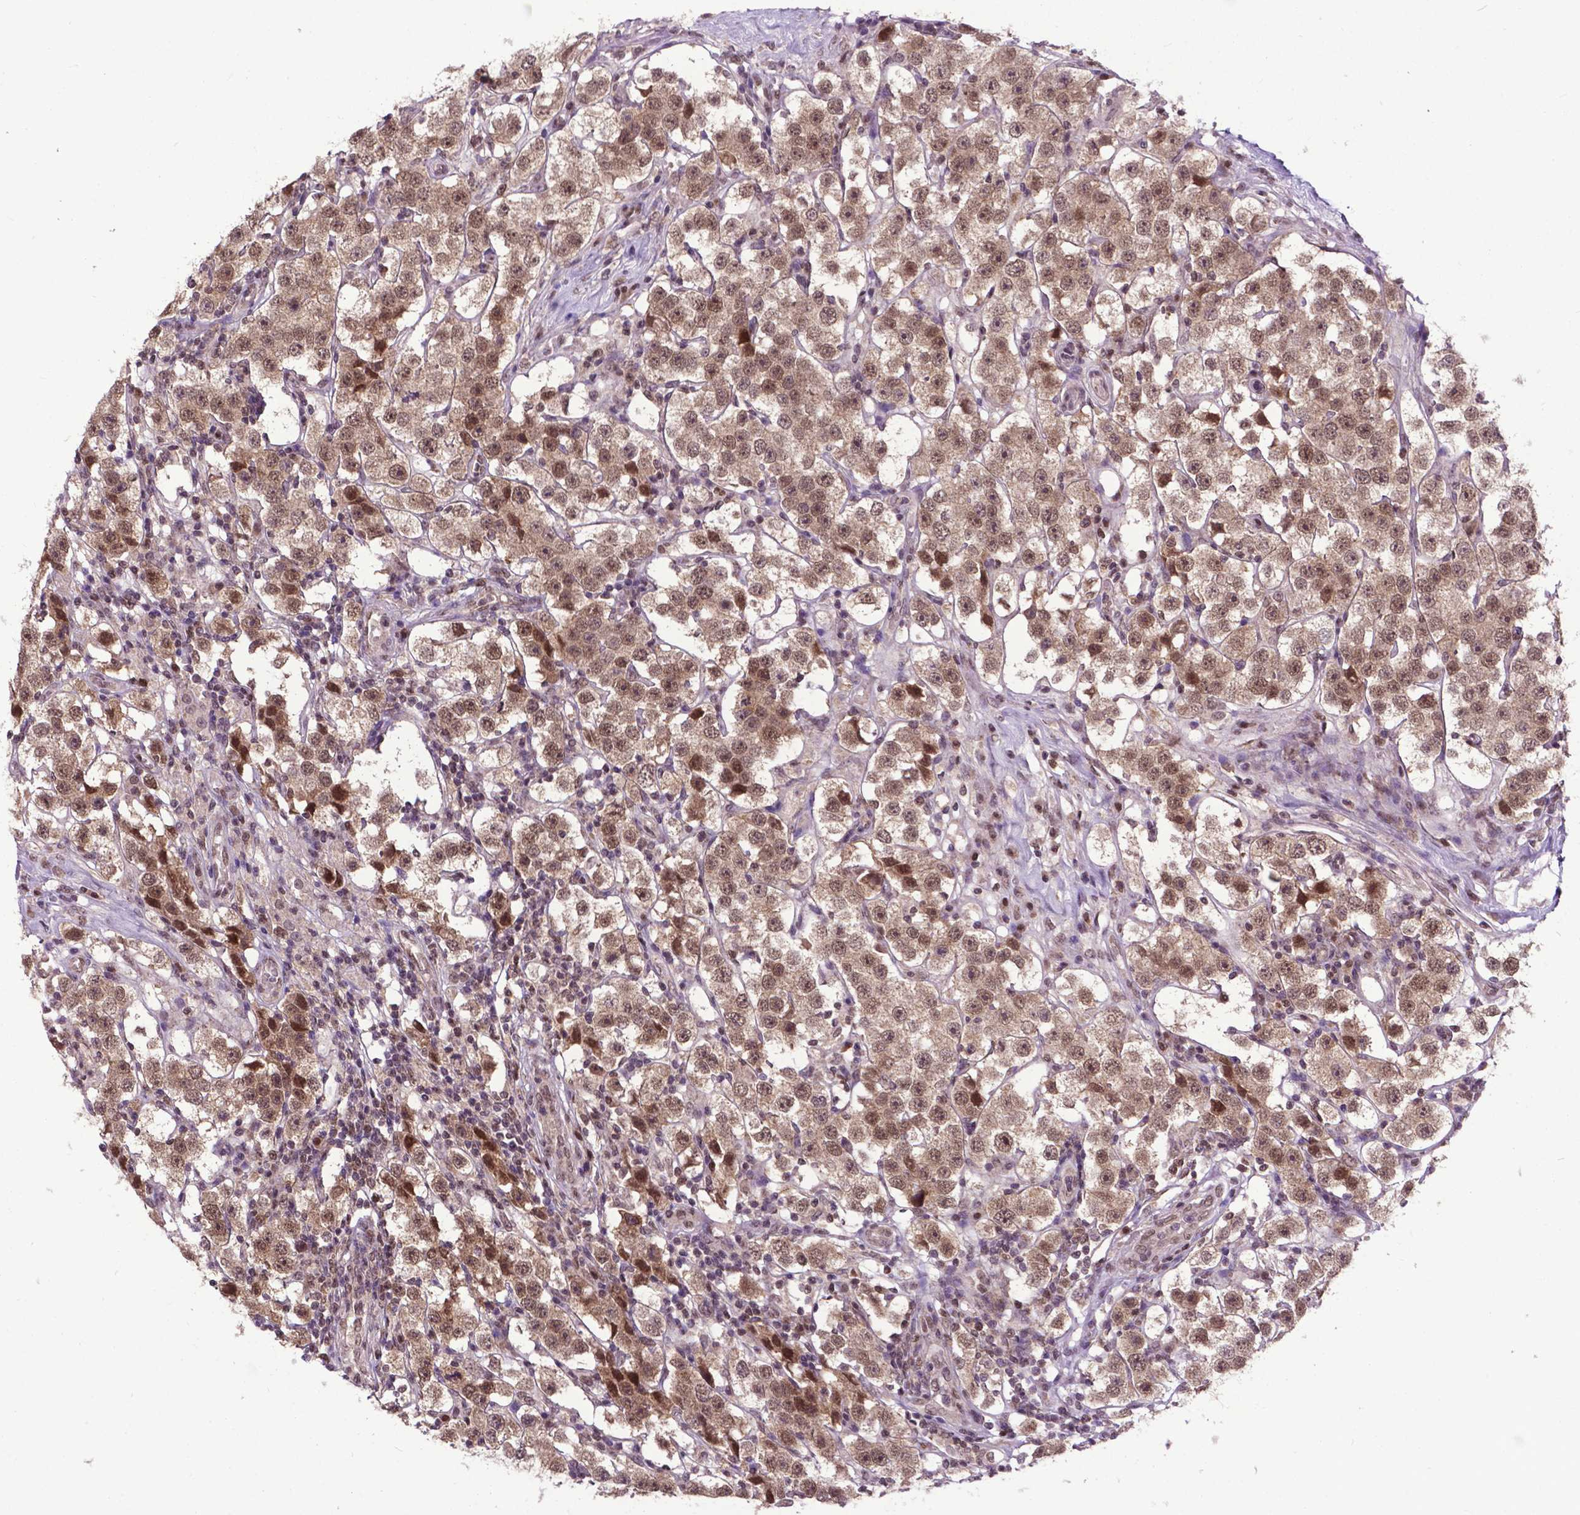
{"staining": {"intensity": "moderate", "quantity": ">75%", "location": "cytoplasmic/membranous,nuclear"}, "tissue": "testis cancer", "cell_type": "Tumor cells", "image_type": "cancer", "snomed": [{"axis": "morphology", "description": "Seminoma, NOS"}, {"axis": "topography", "description": "Testis"}], "caption": "A medium amount of moderate cytoplasmic/membranous and nuclear staining is identified in approximately >75% of tumor cells in testis cancer tissue. The staining was performed using DAB (3,3'-diaminobenzidine) to visualize the protein expression in brown, while the nuclei were stained in blue with hematoxylin (Magnification: 20x).", "gene": "FAF1", "patient": {"sex": "male", "age": 37}}